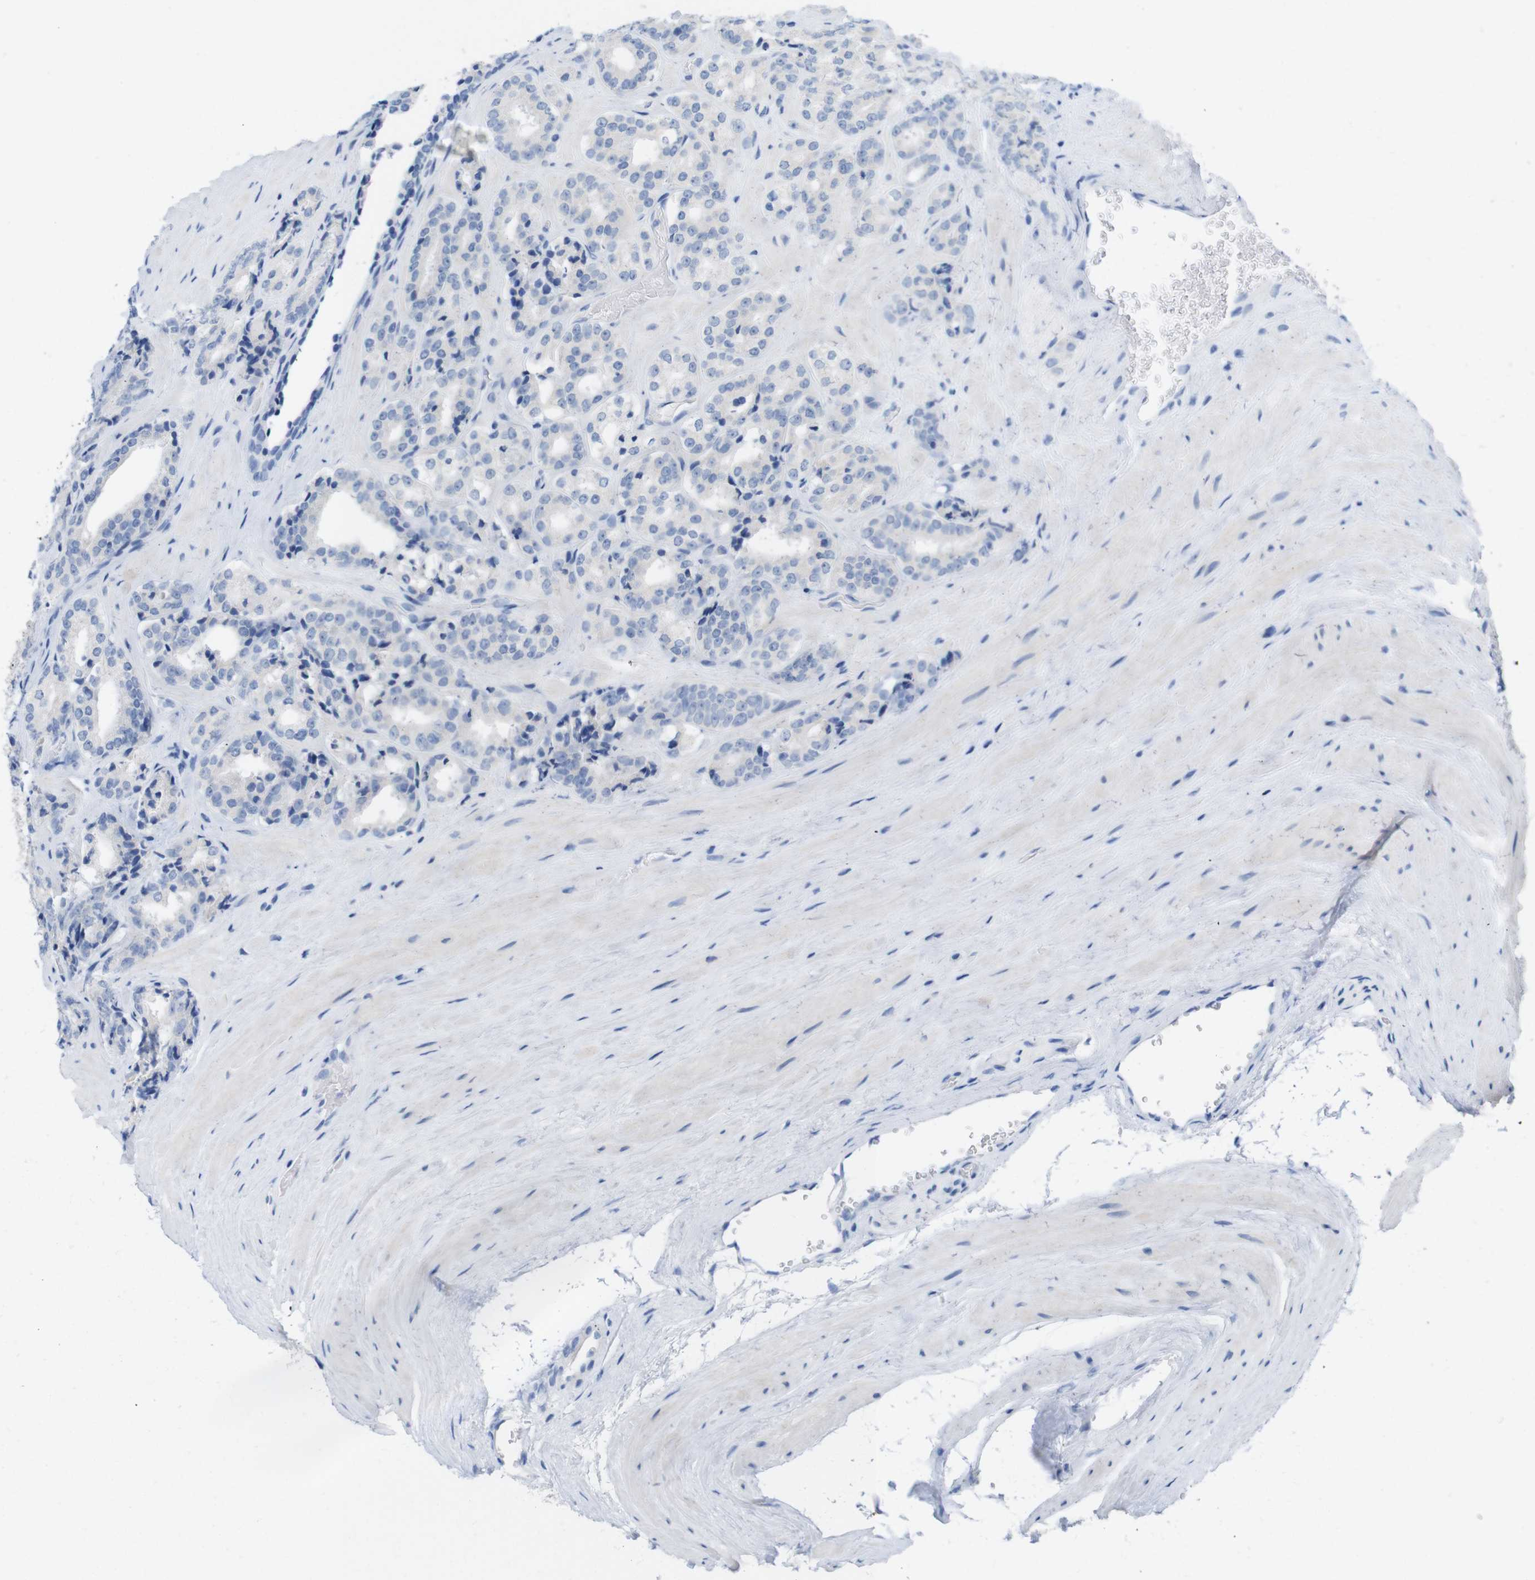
{"staining": {"intensity": "negative", "quantity": "none", "location": "none"}, "tissue": "prostate cancer", "cell_type": "Tumor cells", "image_type": "cancer", "snomed": [{"axis": "morphology", "description": "Adenocarcinoma, High grade"}, {"axis": "topography", "description": "Prostate"}], "caption": "Immunohistochemical staining of prostate cancer shows no significant expression in tumor cells.", "gene": "LAG3", "patient": {"sex": "male", "age": 60}}